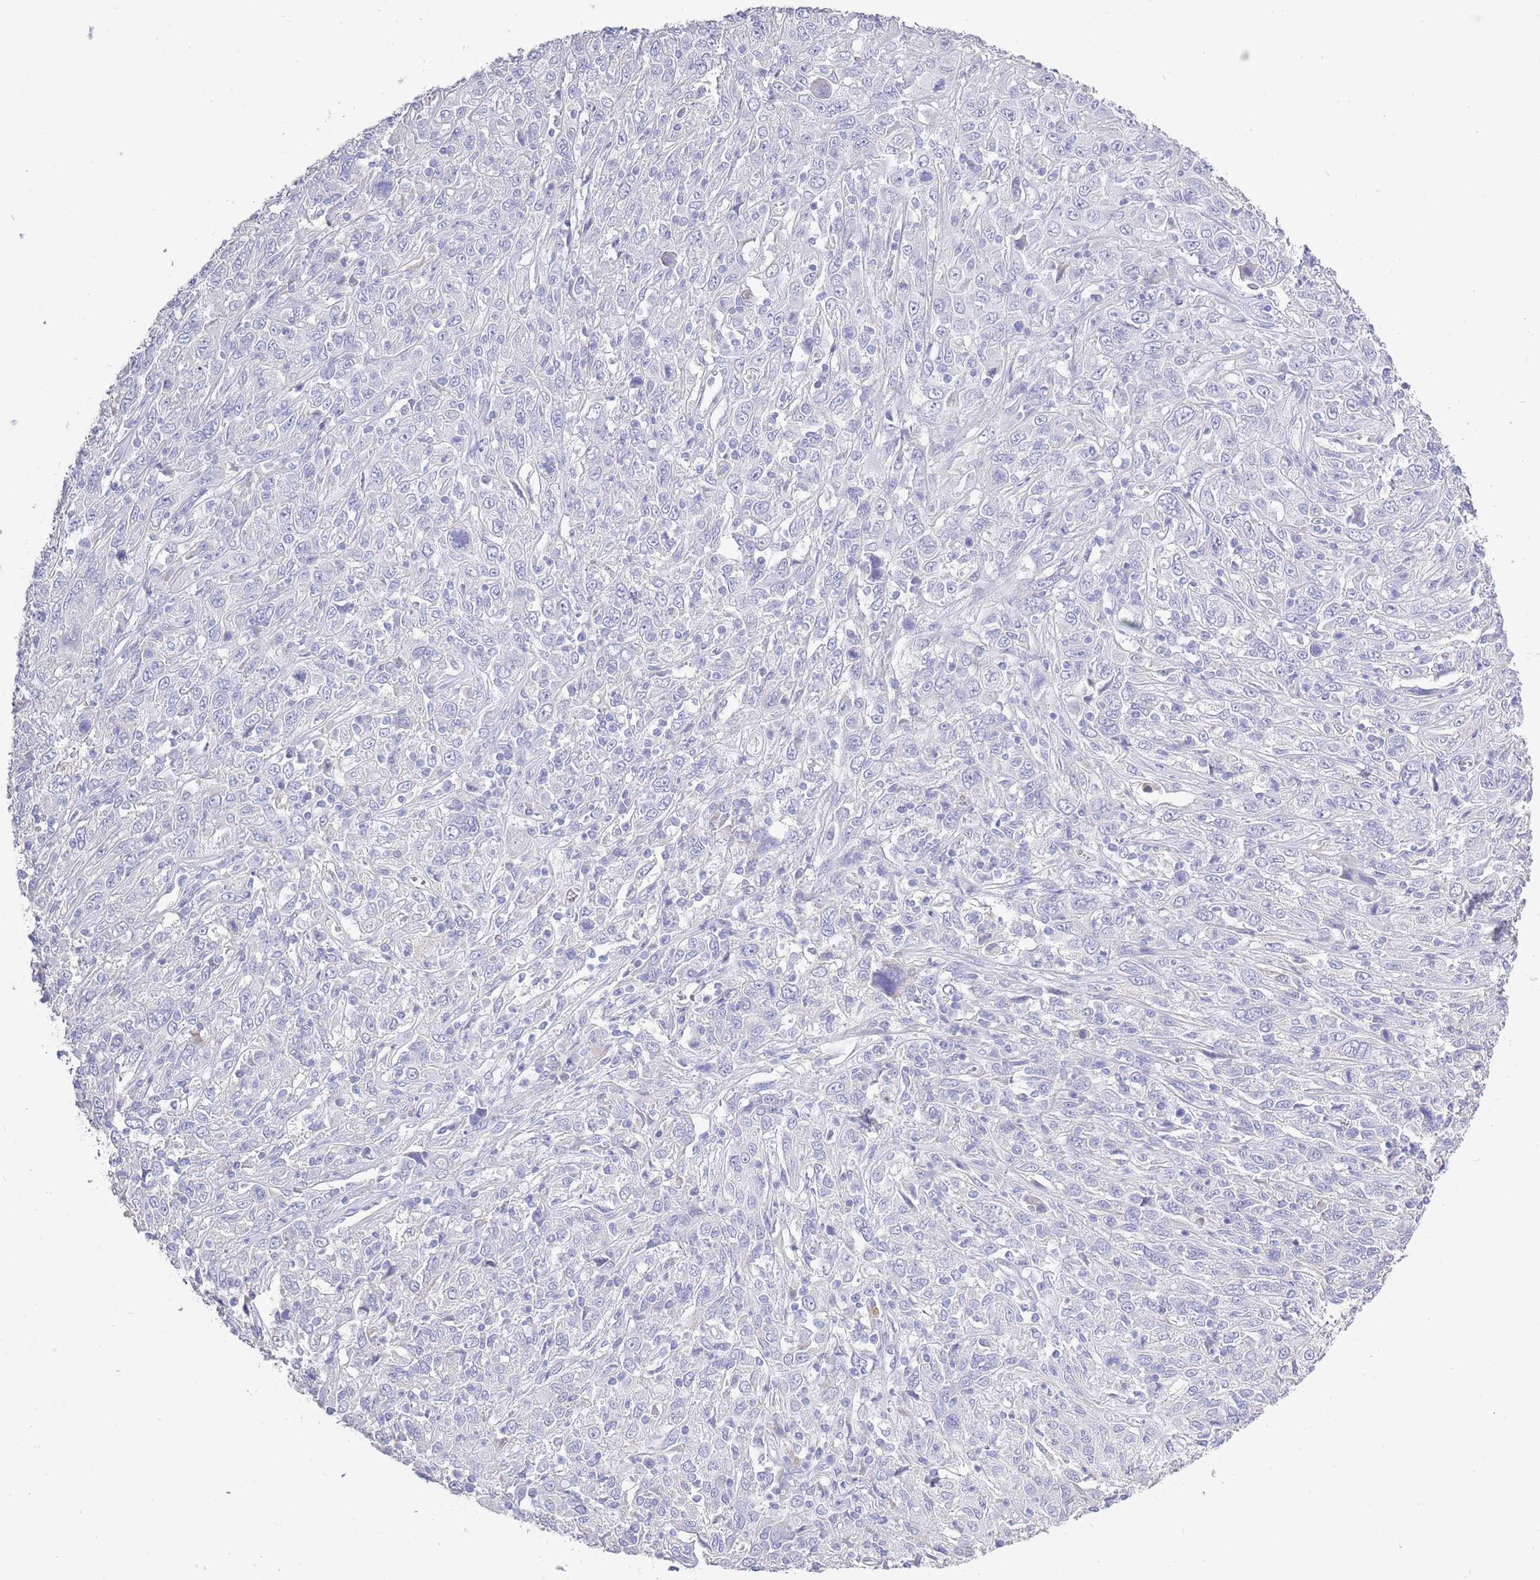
{"staining": {"intensity": "negative", "quantity": "none", "location": "none"}, "tissue": "cervical cancer", "cell_type": "Tumor cells", "image_type": "cancer", "snomed": [{"axis": "morphology", "description": "Squamous cell carcinoma, NOS"}, {"axis": "topography", "description": "Cervix"}], "caption": "This is an IHC photomicrograph of human cervical squamous cell carcinoma. There is no expression in tumor cells.", "gene": "ACR", "patient": {"sex": "female", "age": 46}}